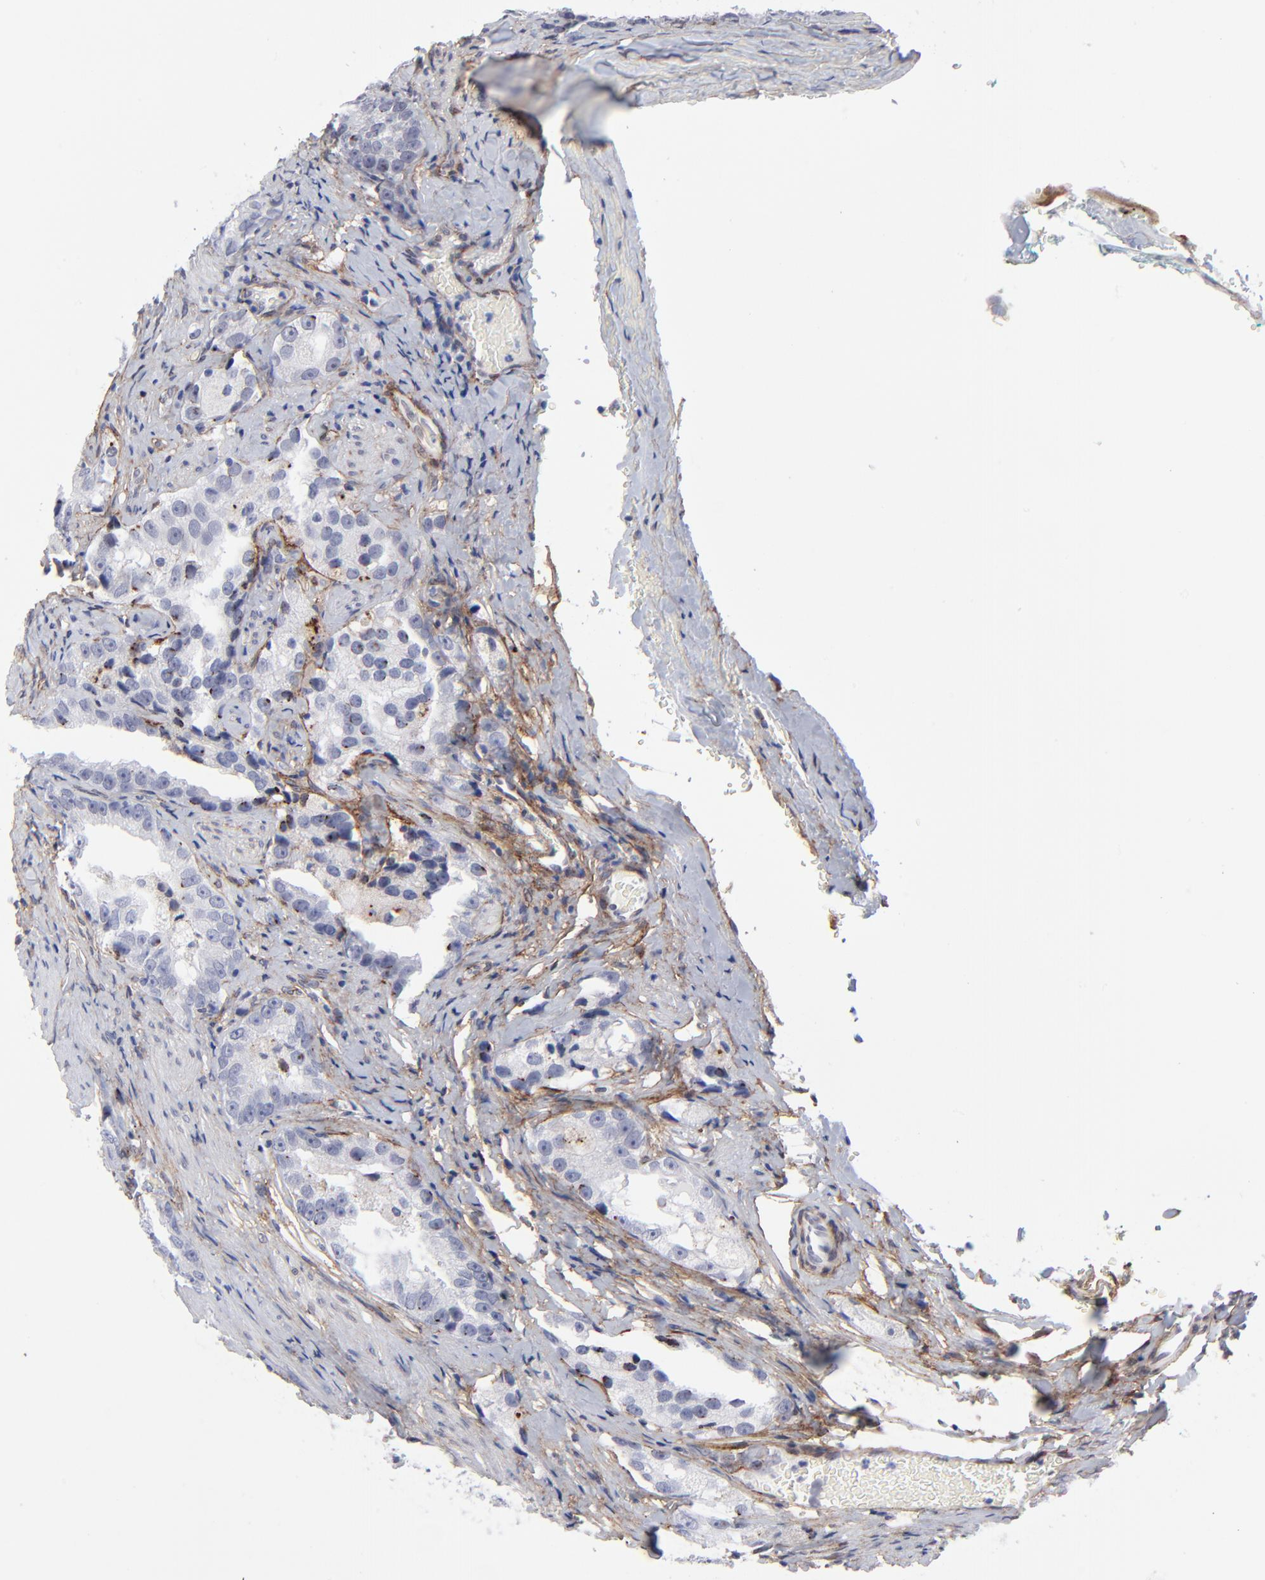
{"staining": {"intensity": "negative", "quantity": "none", "location": "none"}, "tissue": "prostate cancer", "cell_type": "Tumor cells", "image_type": "cancer", "snomed": [{"axis": "morphology", "description": "Adenocarcinoma, High grade"}, {"axis": "topography", "description": "Prostate"}], "caption": "IHC of human prostate cancer (adenocarcinoma (high-grade)) displays no expression in tumor cells.", "gene": "PDGFRB", "patient": {"sex": "male", "age": 63}}